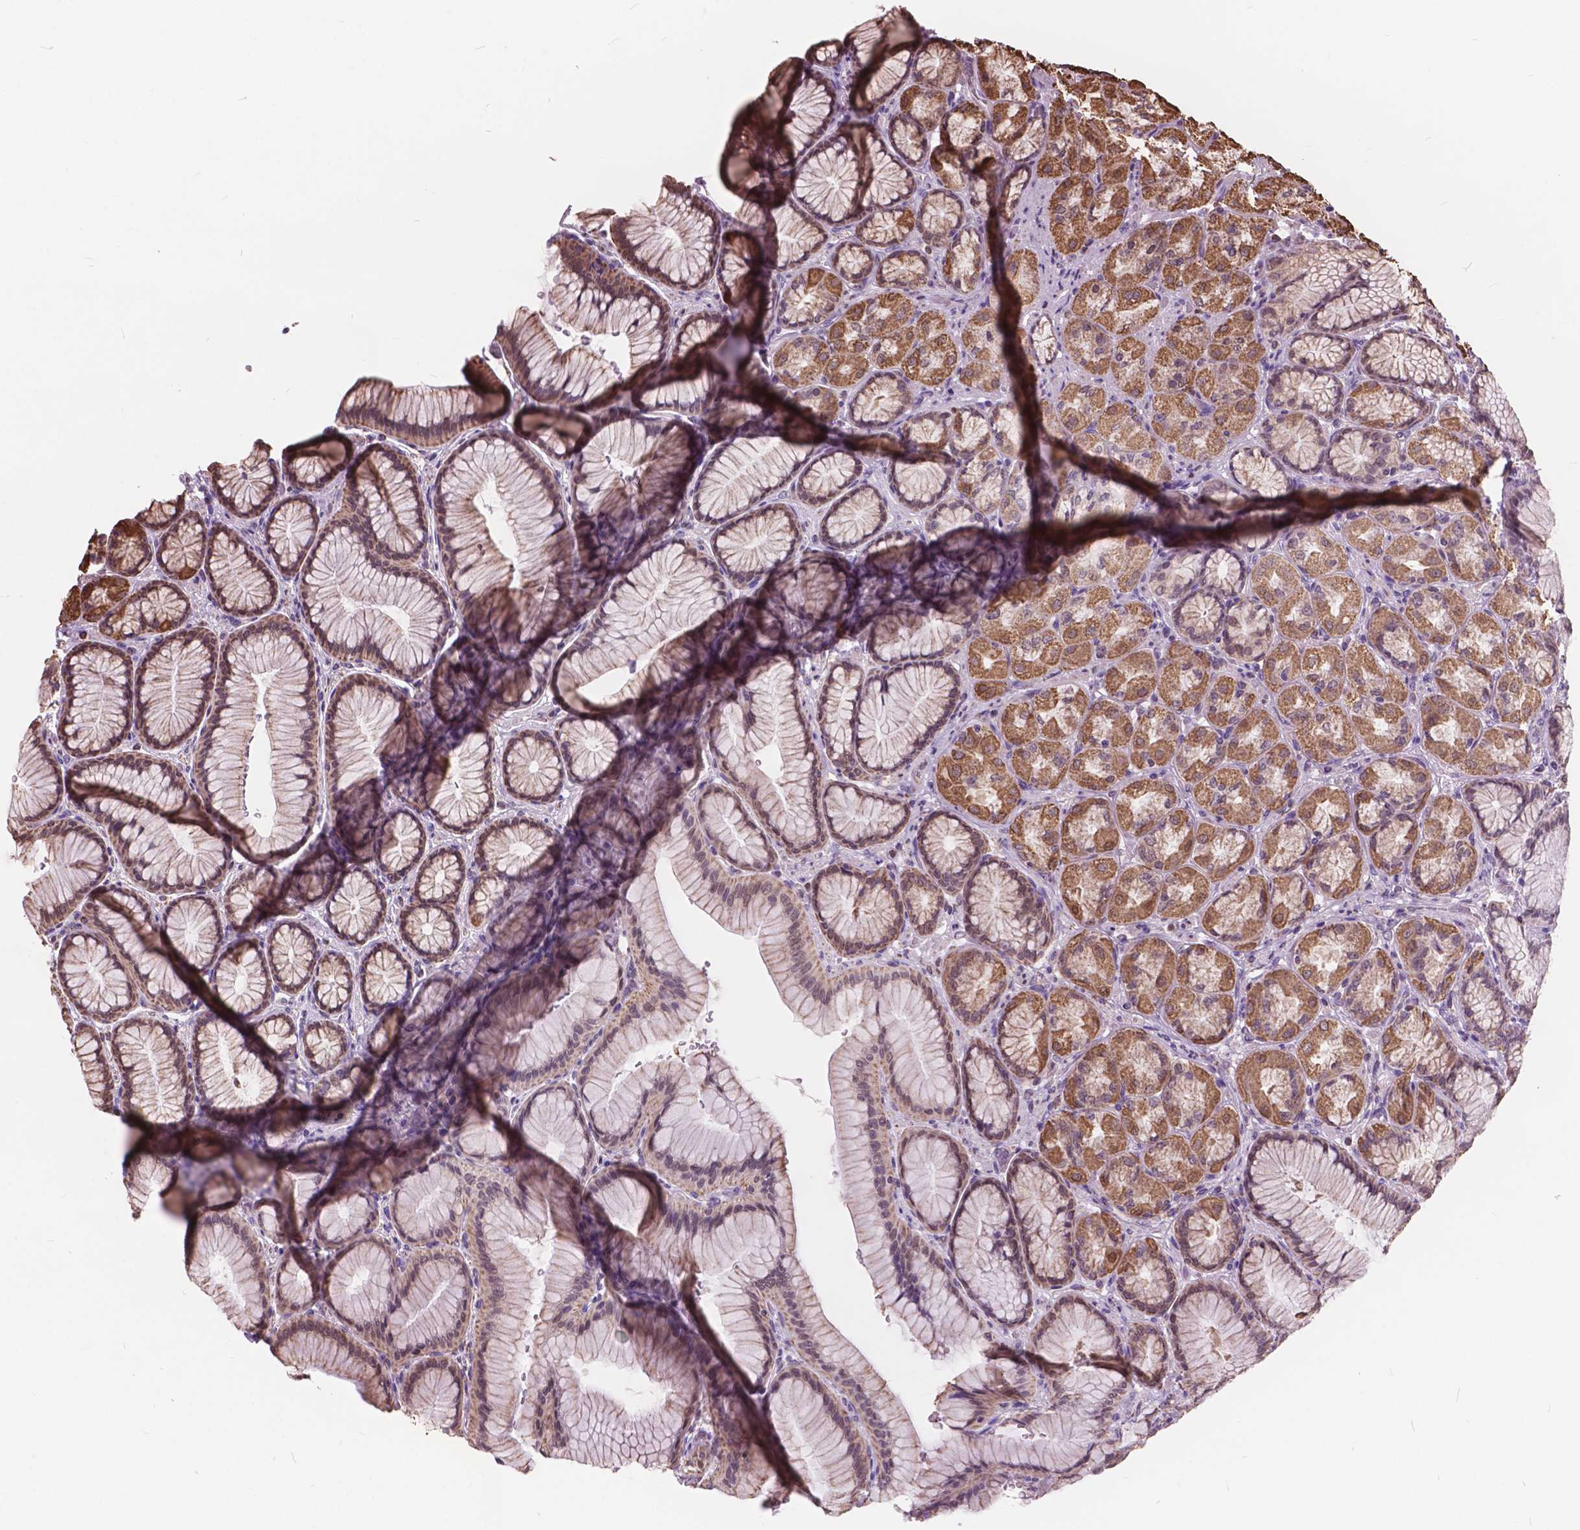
{"staining": {"intensity": "moderate", "quantity": ">75%", "location": "cytoplasmic/membranous"}, "tissue": "stomach", "cell_type": "Glandular cells", "image_type": "normal", "snomed": [{"axis": "morphology", "description": "Normal tissue, NOS"}, {"axis": "morphology", "description": "Adenocarcinoma, NOS"}, {"axis": "morphology", "description": "Adenocarcinoma, High grade"}, {"axis": "topography", "description": "Stomach, upper"}, {"axis": "topography", "description": "Stomach"}], "caption": "Immunohistochemical staining of benign stomach demonstrates moderate cytoplasmic/membranous protein positivity in approximately >75% of glandular cells.", "gene": "SCOC", "patient": {"sex": "female", "age": 65}}